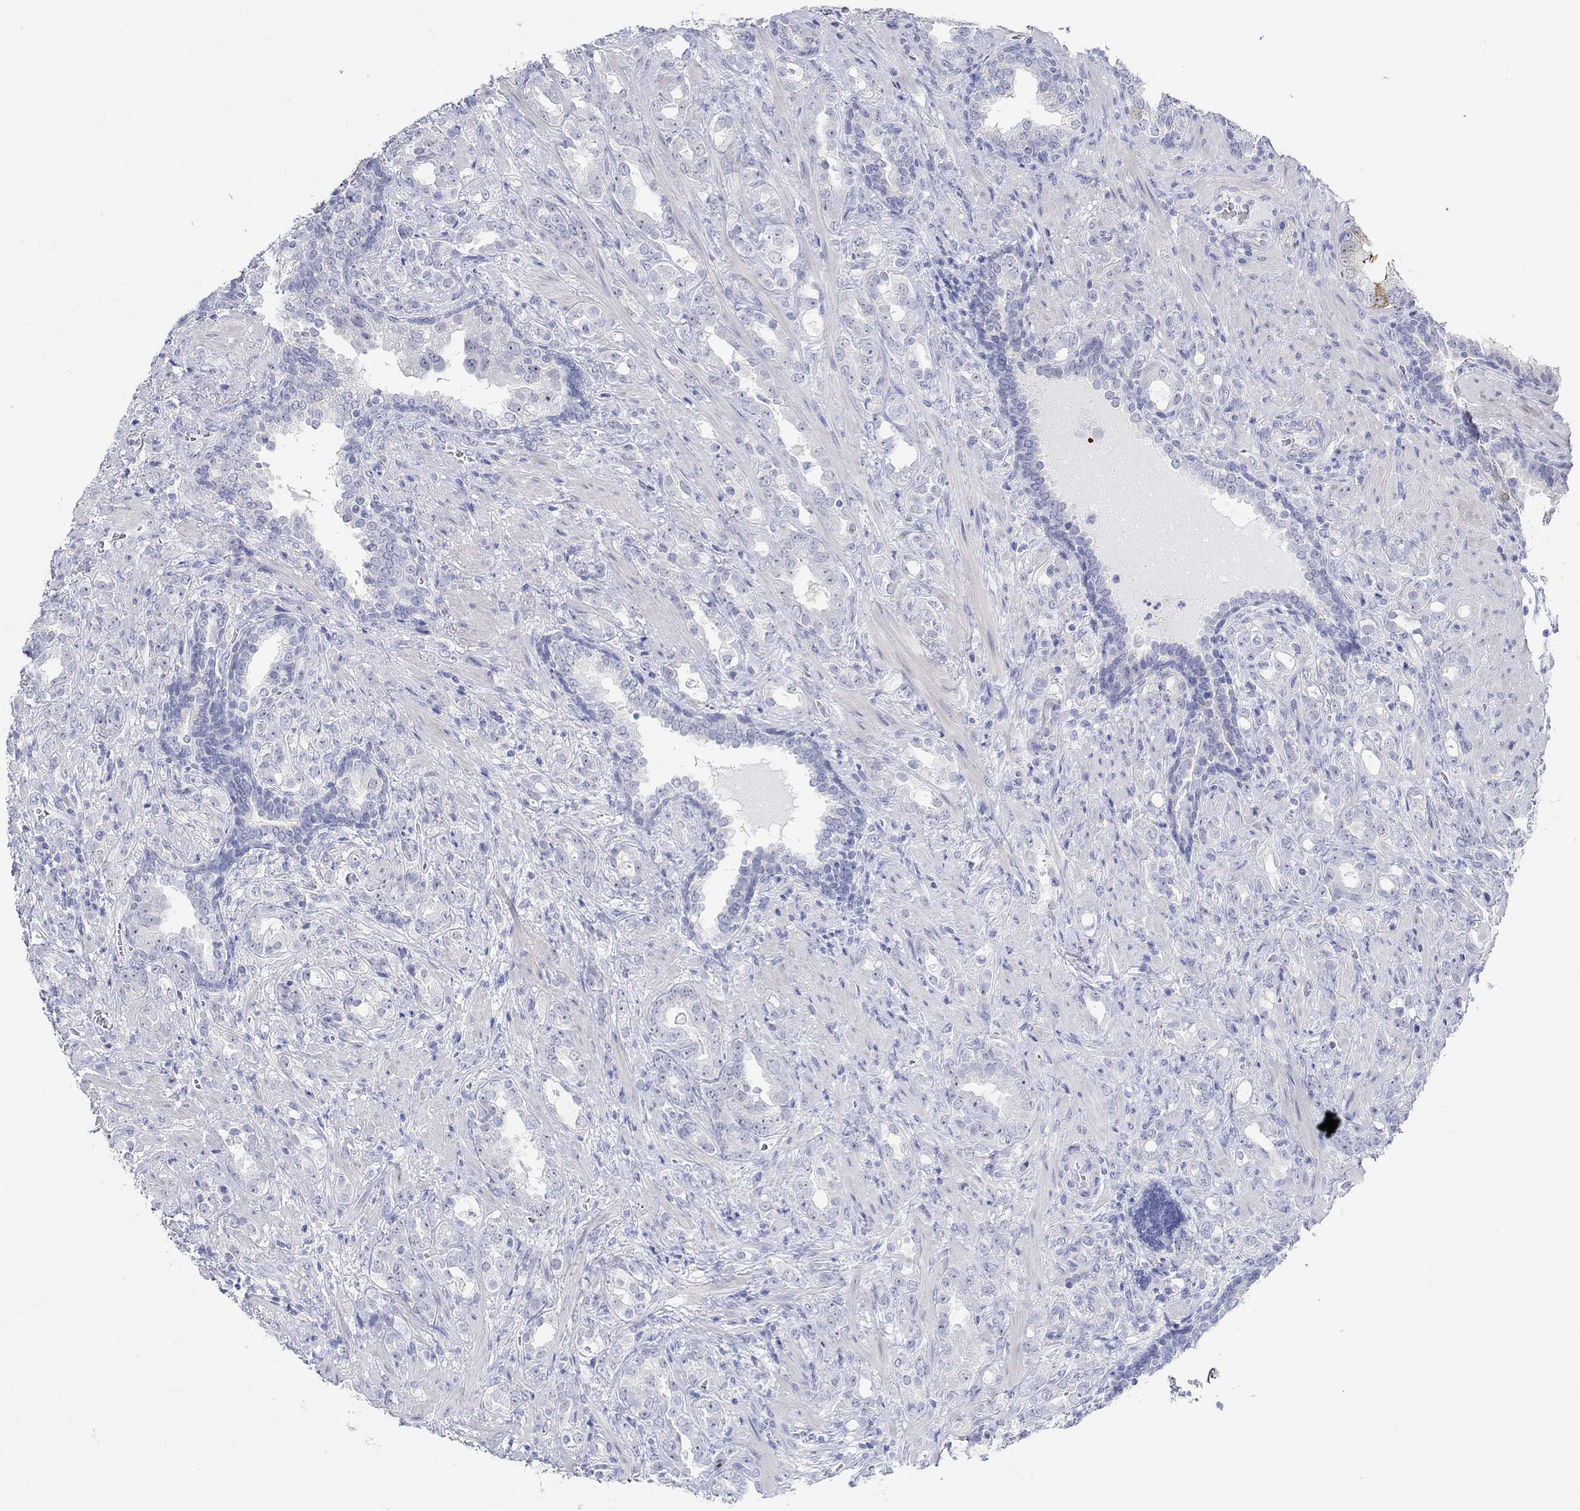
{"staining": {"intensity": "negative", "quantity": "none", "location": "none"}, "tissue": "prostate cancer", "cell_type": "Tumor cells", "image_type": "cancer", "snomed": [{"axis": "morphology", "description": "Adenocarcinoma, NOS"}, {"axis": "topography", "description": "Prostate"}], "caption": "This is a histopathology image of immunohistochemistry staining of adenocarcinoma (prostate), which shows no expression in tumor cells.", "gene": "GRIA3", "patient": {"sex": "male", "age": 57}}